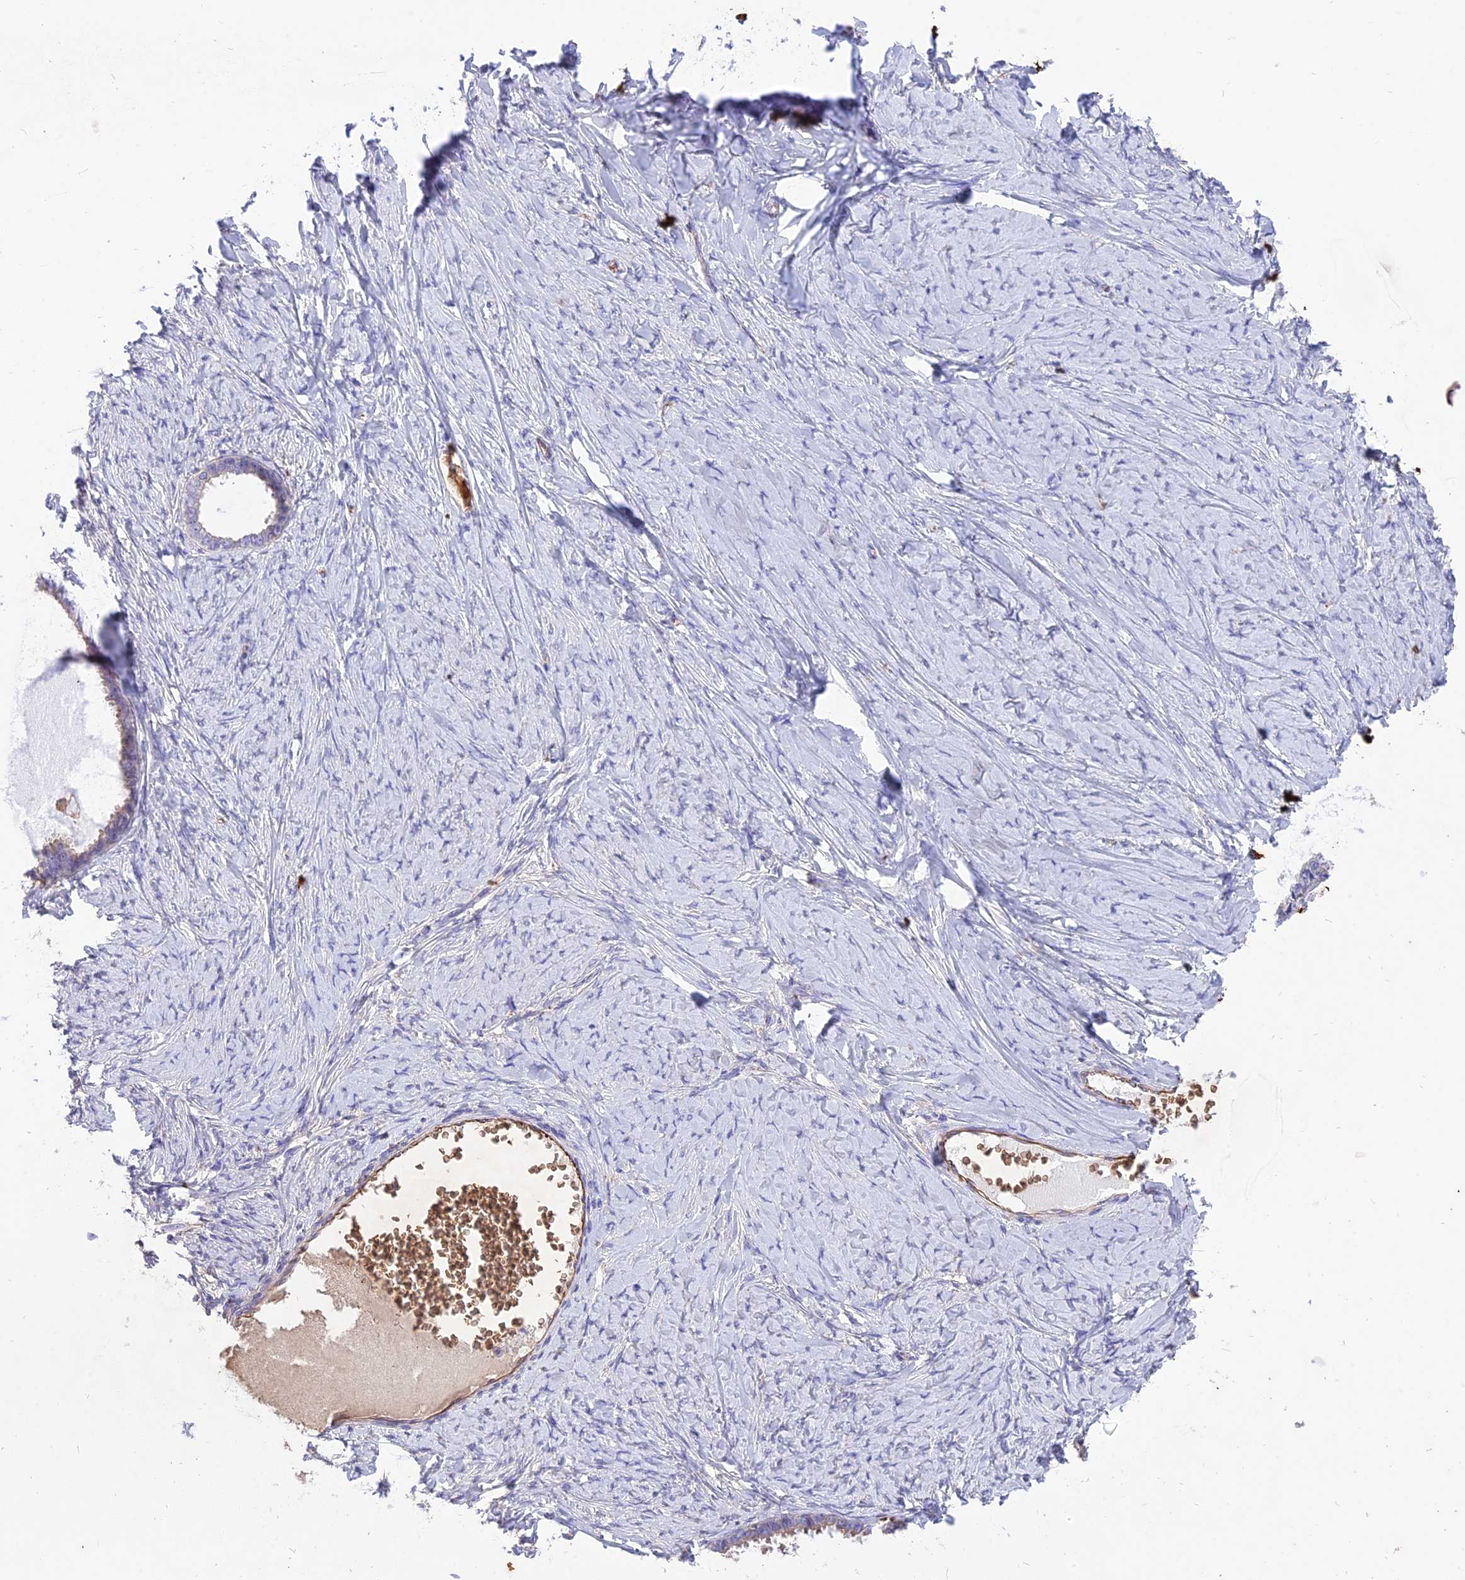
{"staining": {"intensity": "negative", "quantity": "none", "location": "none"}, "tissue": "ovarian cancer", "cell_type": "Tumor cells", "image_type": "cancer", "snomed": [{"axis": "morphology", "description": "Cystadenocarcinoma, serous, NOS"}, {"axis": "topography", "description": "Ovary"}], "caption": "Ovarian cancer (serous cystadenocarcinoma) stained for a protein using IHC exhibits no expression tumor cells.", "gene": "TTC4", "patient": {"sex": "female", "age": 79}}